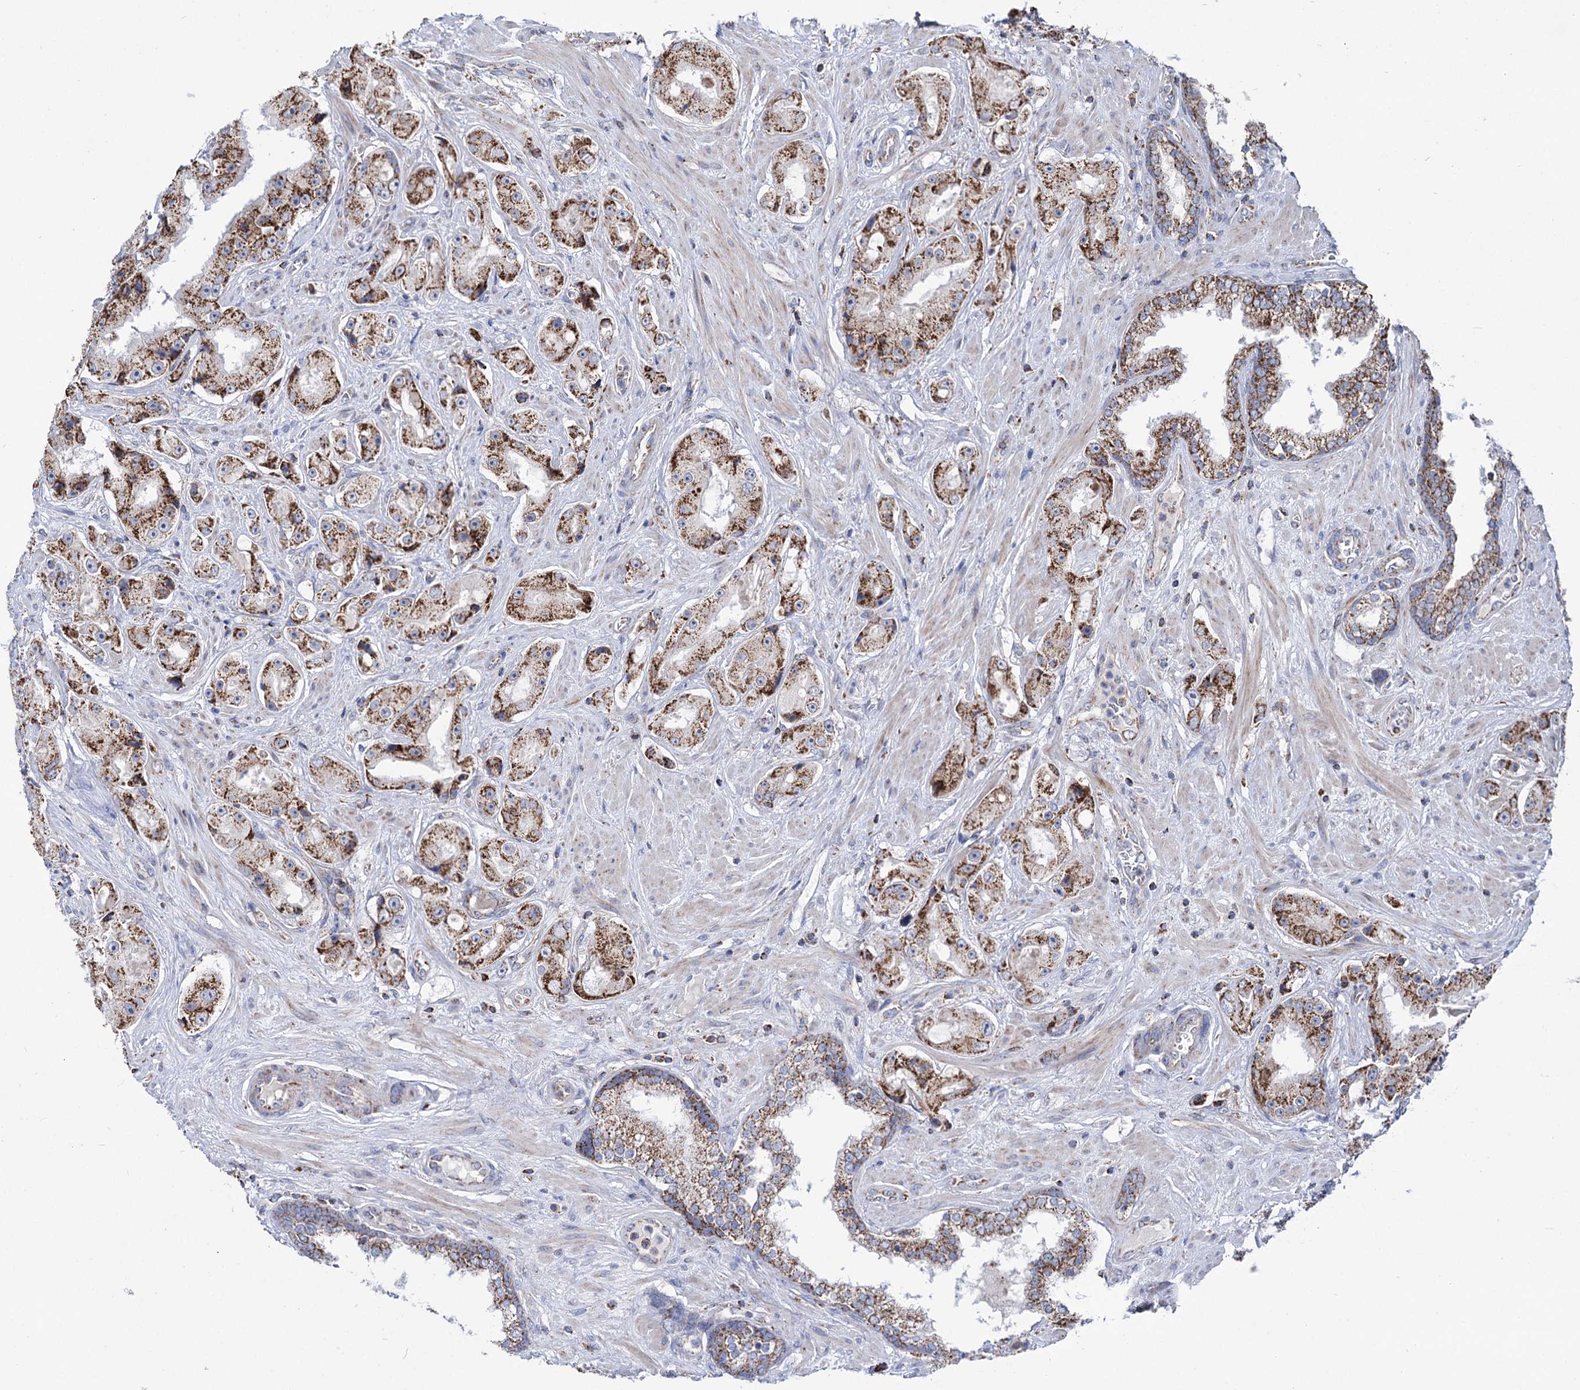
{"staining": {"intensity": "moderate", "quantity": ">75%", "location": "cytoplasmic/membranous"}, "tissue": "prostate cancer", "cell_type": "Tumor cells", "image_type": "cancer", "snomed": [{"axis": "morphology", "description": "Adenocarcinoma, High grade"}, {"axis": "topography", "description": "Prostate"}], "caption": "A photomicrograph of human prostate adenocarcinoma (high-grade) stained for a protein reveals moderate cytoplasmic/membranous brown staining in tumor cells. (DAB (3,3'-diaminobenzidine) IHC, brown staining for protein, blue staining for nuclei).", "gene": "ABHD10", "patient": {"sex": "male", "age": 73}}